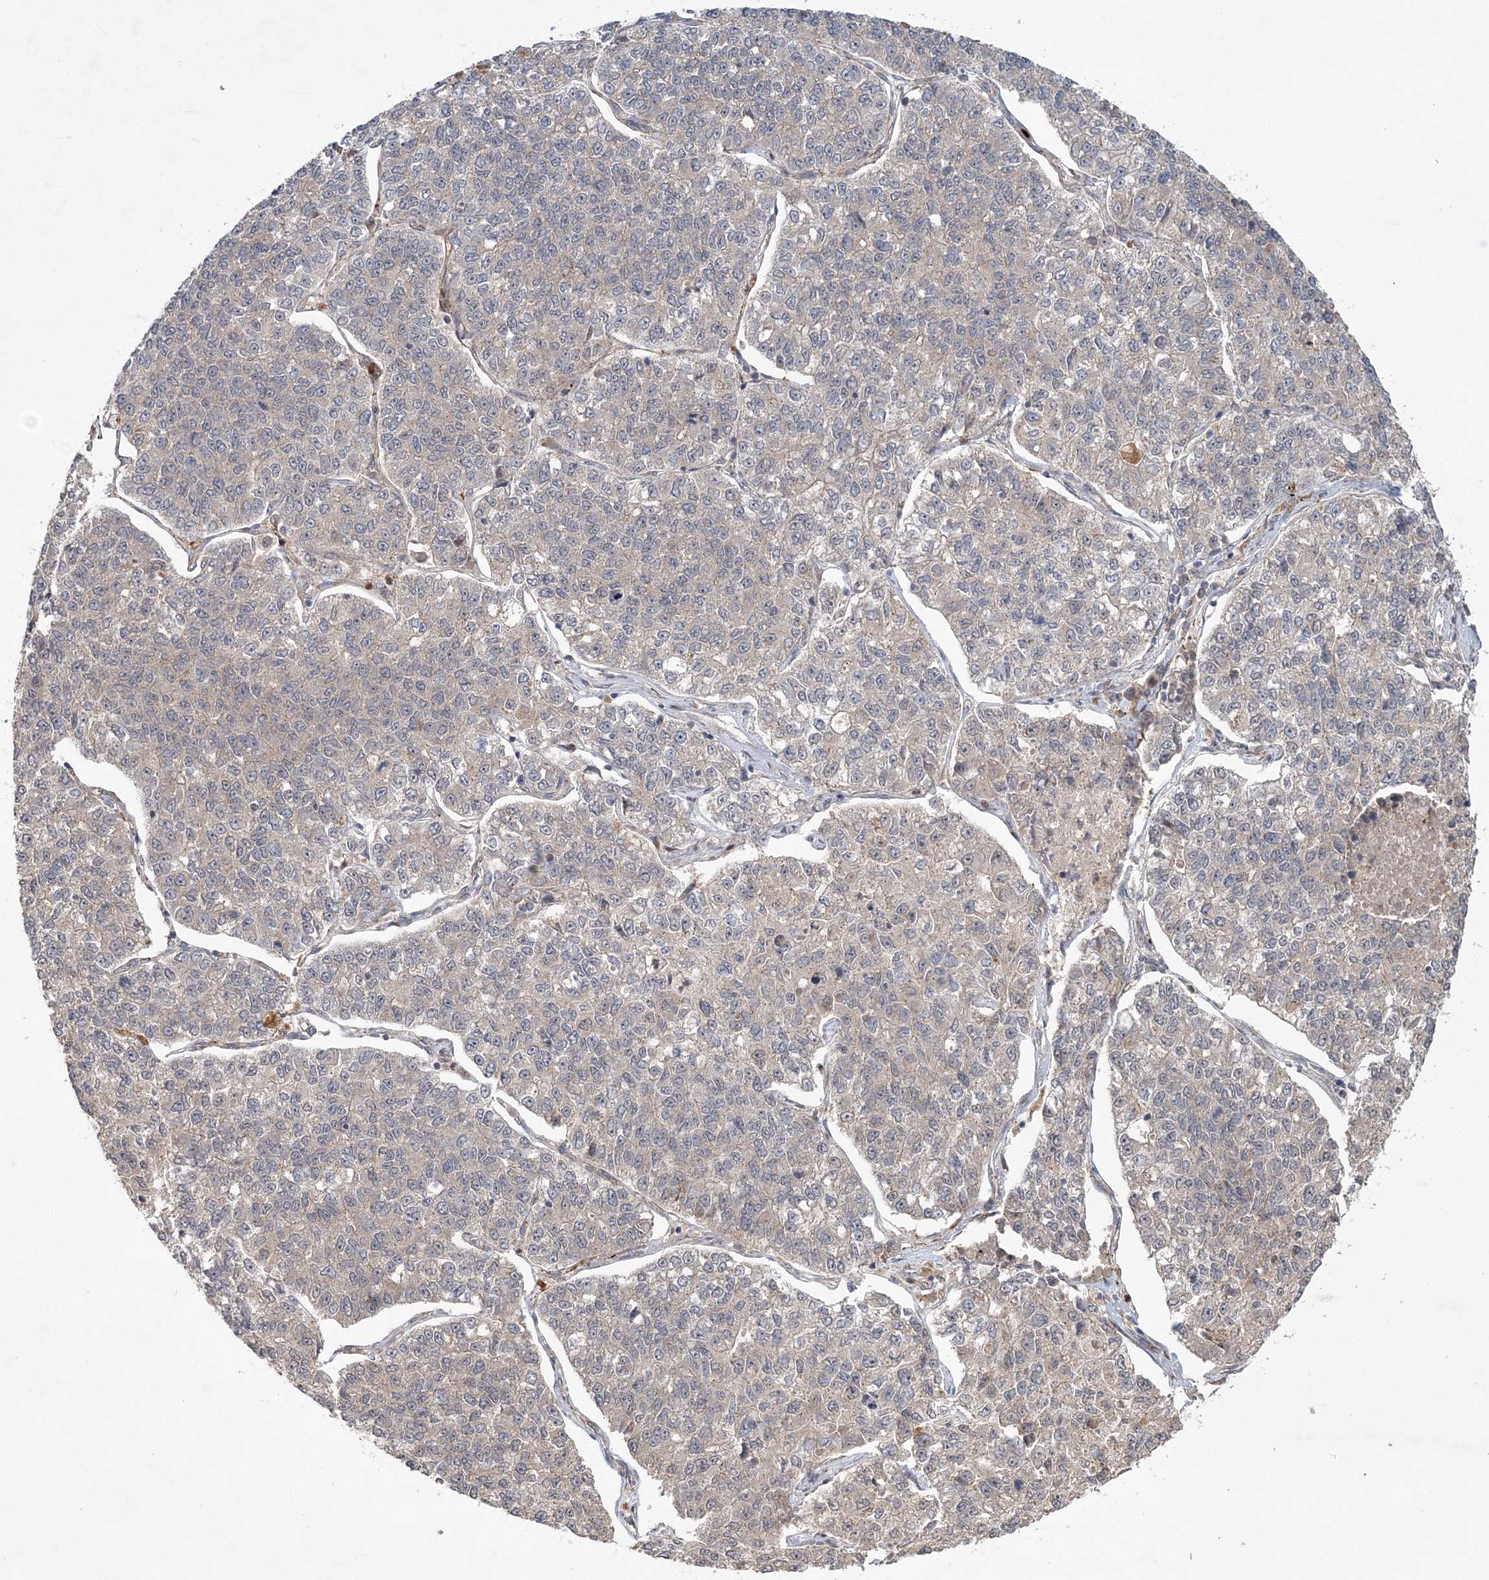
{"staining": {"intensity": "weak", "quantity": "<25%", "location": "cytoplasmic/membranous"}, "tissue": "lung cancer", "cell_type": "Tumor cells", "image_type": "cancer", "snomed": [{"axis": "morphology", "description": "Adenocarcinoma, NOS"}, {"axis": "topography", "description": "Lung"}], "caption": "IHC of human lung cancer (adenocarcinoma) exhibits no positivity in tumor cells.", "gene": "UBTD2", "patient": {"sex": "male", "age": 49}}